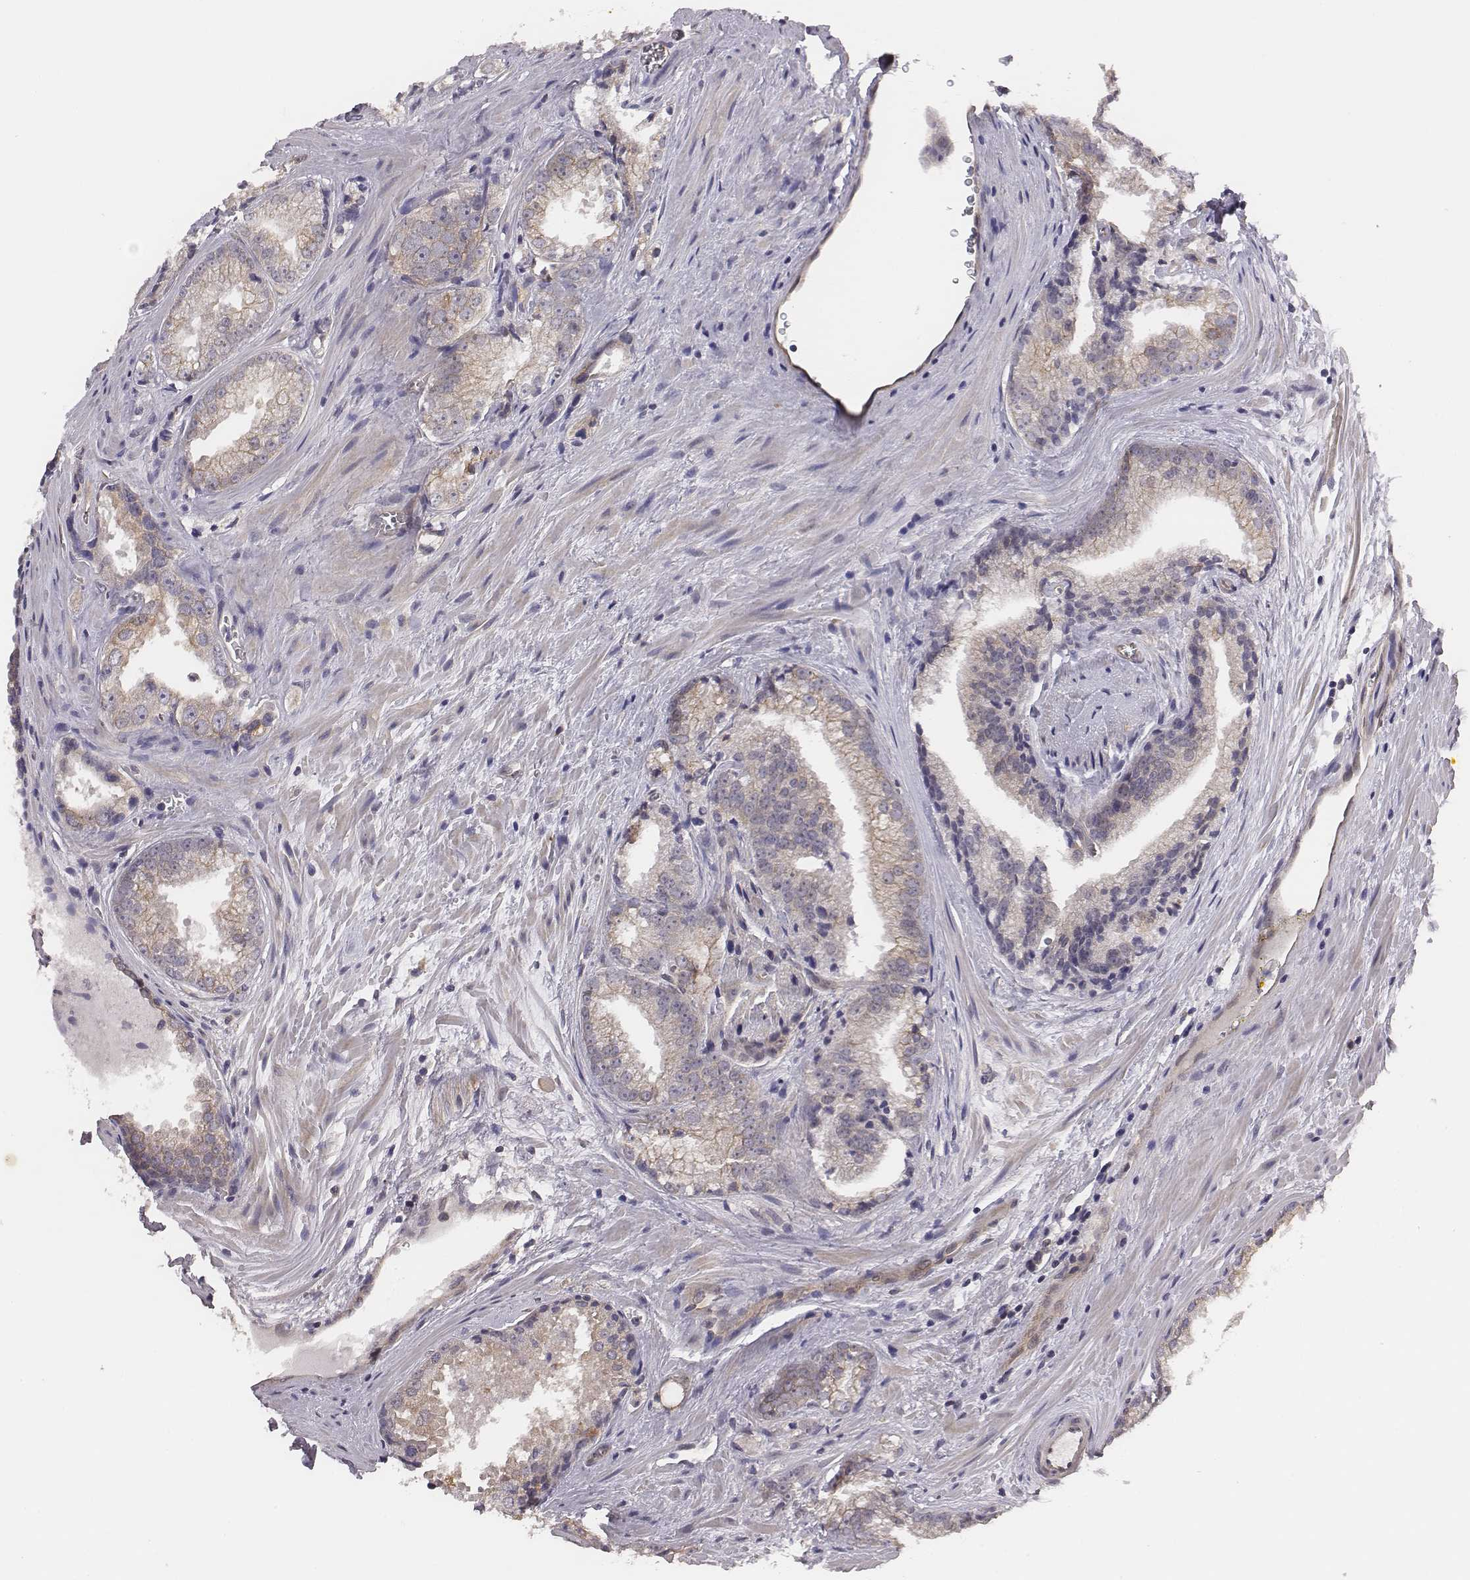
{"staining": {"intensity": "negative", "quantity": "none", "location": "none"}, "tissue": "prostate cancer", "cell_type": "Tumor cells", "image_type": "cancer", "snomed": [{"axis": "morphology", "description": "Adenocarcinoma, NOS"}, {"axis": "morphology", "description": "Adenocarcinoma, High grade"}, {"axis": "topography", "description": "Prostate"}], "caption": "A micrograph of prostate cancer (adenocarcinoma (high-grade)) stained for a protein demonstrates no brown staining in tumor cells. (Immunohistochemistry (ihc), brightfield microscopy, high magnification).", "gene": "SCARF1", "patient": {"sex": "male", "age": 70}}